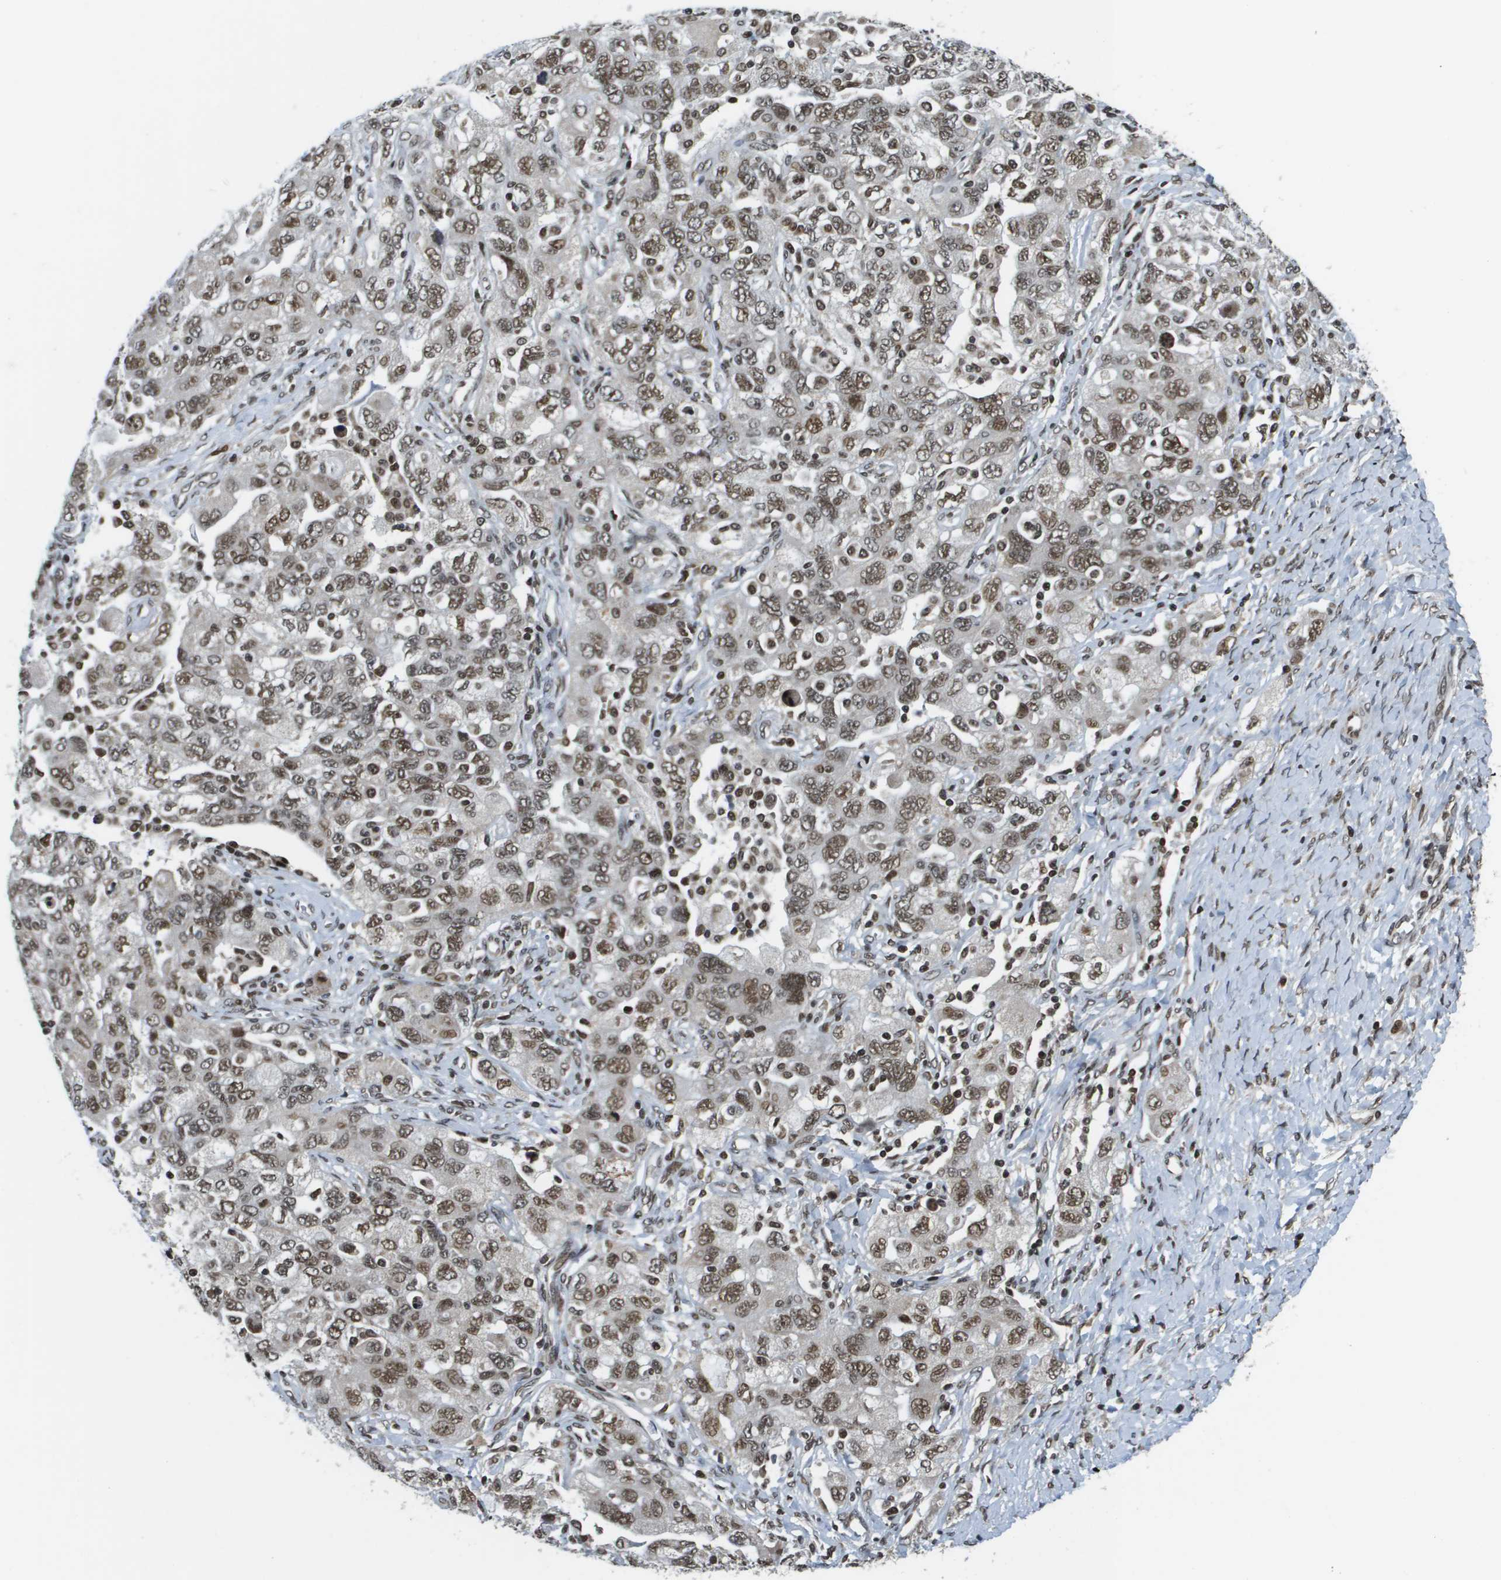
{"staining": {"intensity": "moderate", "quantity": ">75%", "location": "nuclear"}, "tissue": "ovarian cancer", "cell_type": "Tumor cells", "image_type": "cancer", "snomed": [{"axis": "morphology", "description": "Carcinoma, NOS"}, {"axis": "morphology", "description": "Cystadenocarcinoma, serous, NOS"}, {"axis": "topography", "description": "Ovary"}], "caption": "Ovarian cancer stained for a protein reveals moderate nuclear positivity in tumor cells. (IHC, brightfield microscopy, high magnification).", "gene": "RECQL4", "patient": {"sex": "female", "age": 69}}